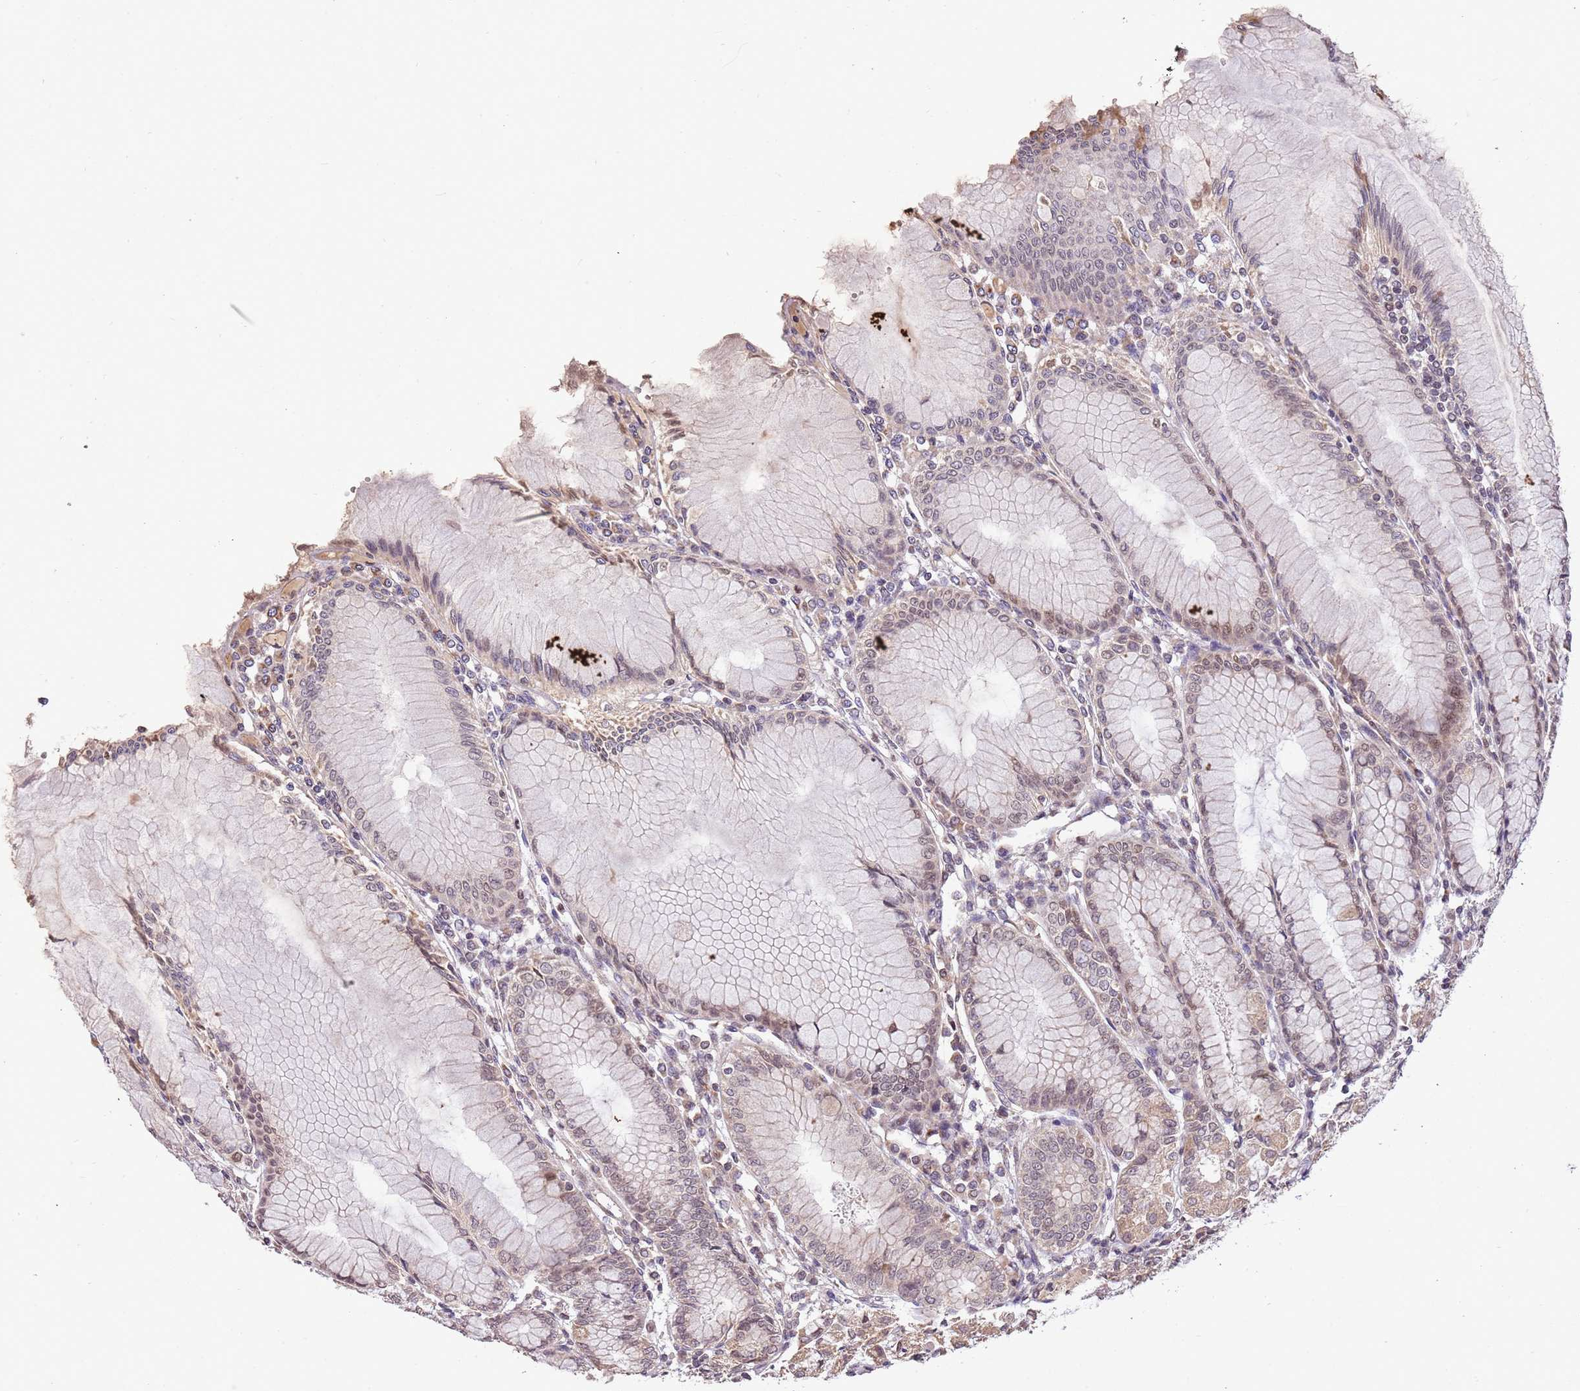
{"staining": {"intensity": "moderate", "quantity": "25%-75%", "location": "cytoplasmic/membranous,nuclear"}, "tissue": "stomach", "cell_type": "Glandular cells", "image_type": "normal", "snomed": [{"axis": "morphology", "description": "Normal tissue, NOS"}, {"axis": "topography", "description": "Stomach"}], "caption": "Moderate cytoplasmic/membranous,nuclear protein staining is identified in approximately 25%-75% of glandular cells in stomach. (IHC, brightfield microscopy, high magnification).", "gene": "SAMSN1", "patient": {"sex": "female", "age": 57}}